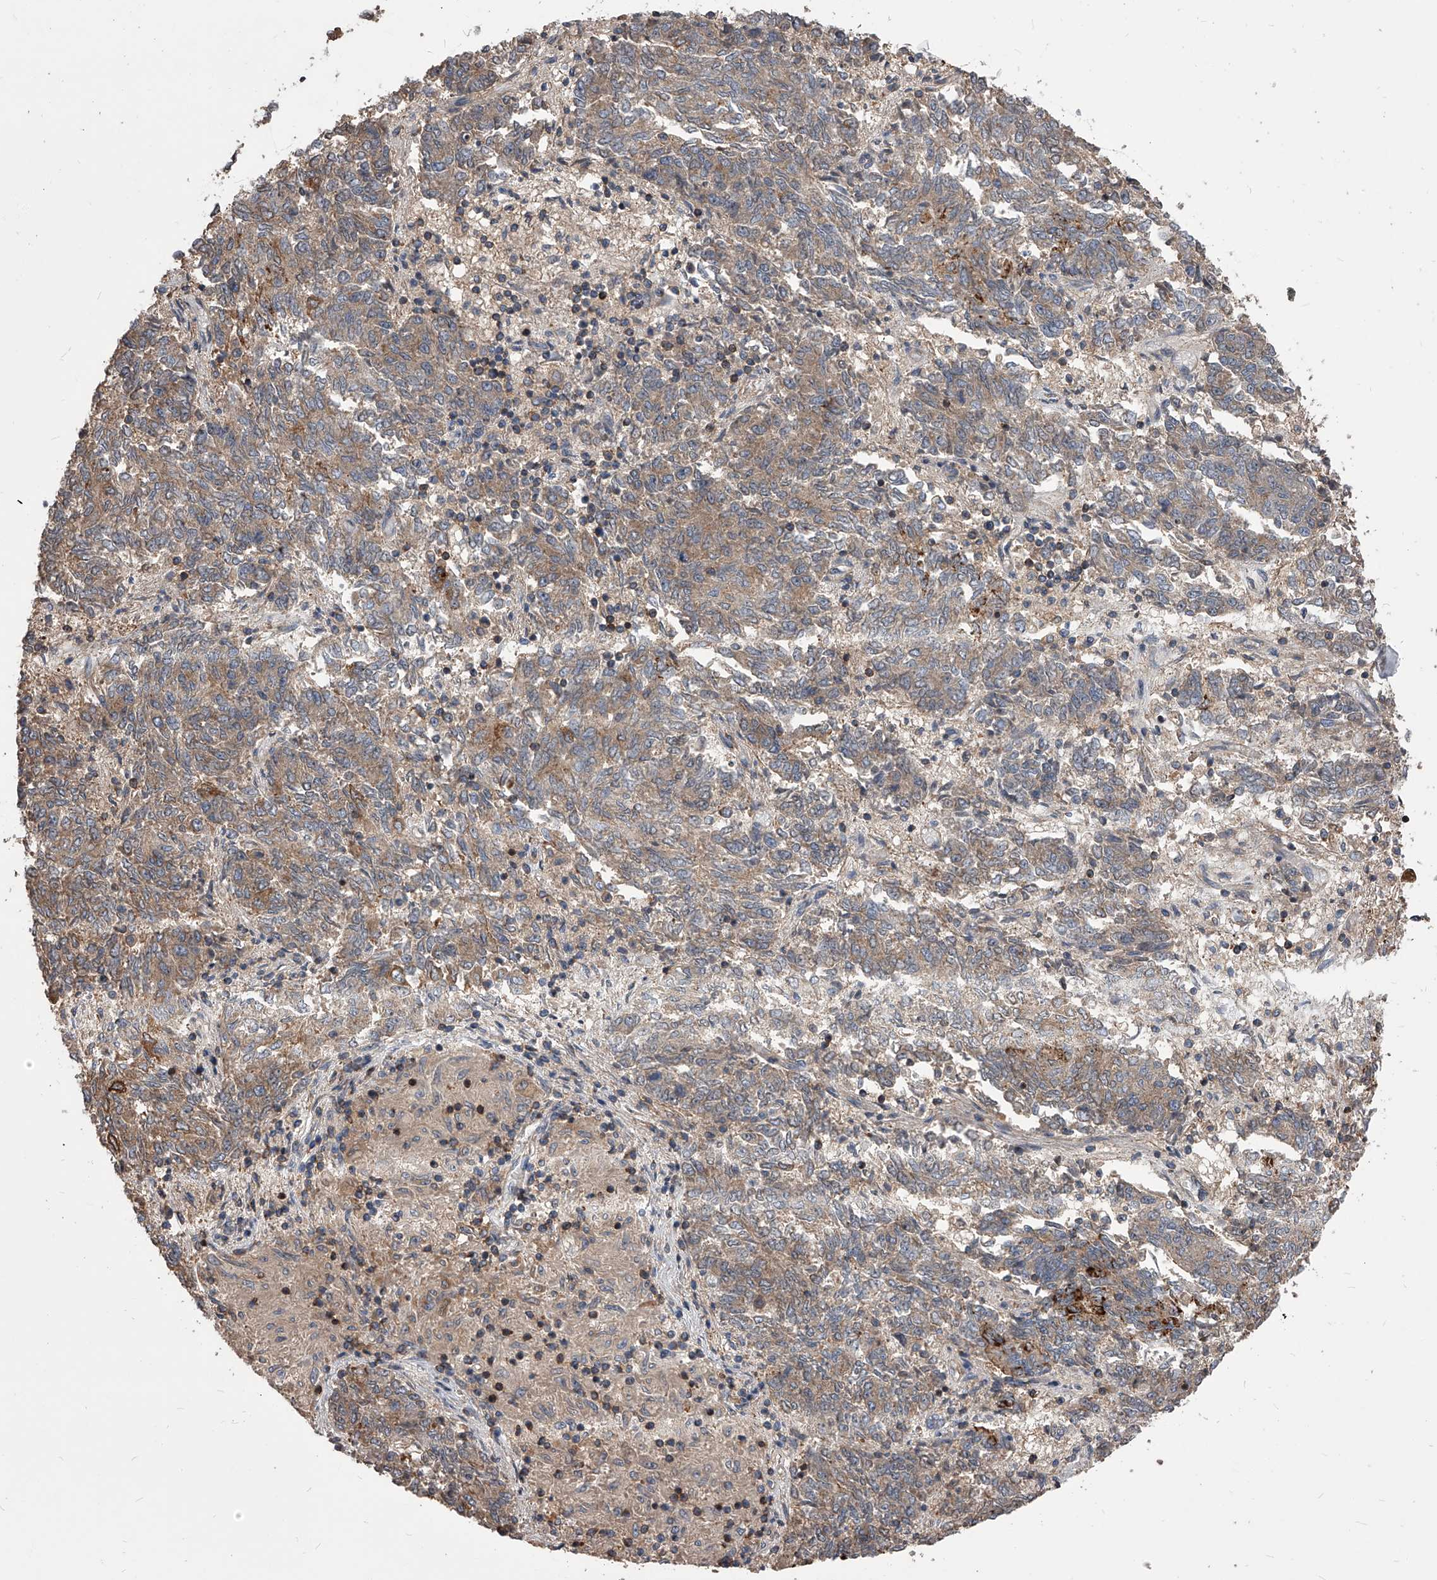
{"staining": {"intensity": "strong", "quantity": ">75%", "location": "cytoplasmic/membranous"}, "tissue": "endometrial cancer", "cell_type": "Tumor cells", "image_type": "cancer", "snomed": [{"axis": "morphology", "description": "Adenocarcinoma, NOS"}, {"axis": "topography", "description": "Endometrium"}], "caption": "Endometrial cancer (adenocarcinoma) stained with DAB (3,3'-diaminobenzidine) immunohistochemistry reveals high levels of strong cytoplasmic/membranous expression in about >75% of tumor cells. Nuclei are stained in blue.", "gene": "CUL7", "patient": {"sex": "female", "age": 80}}